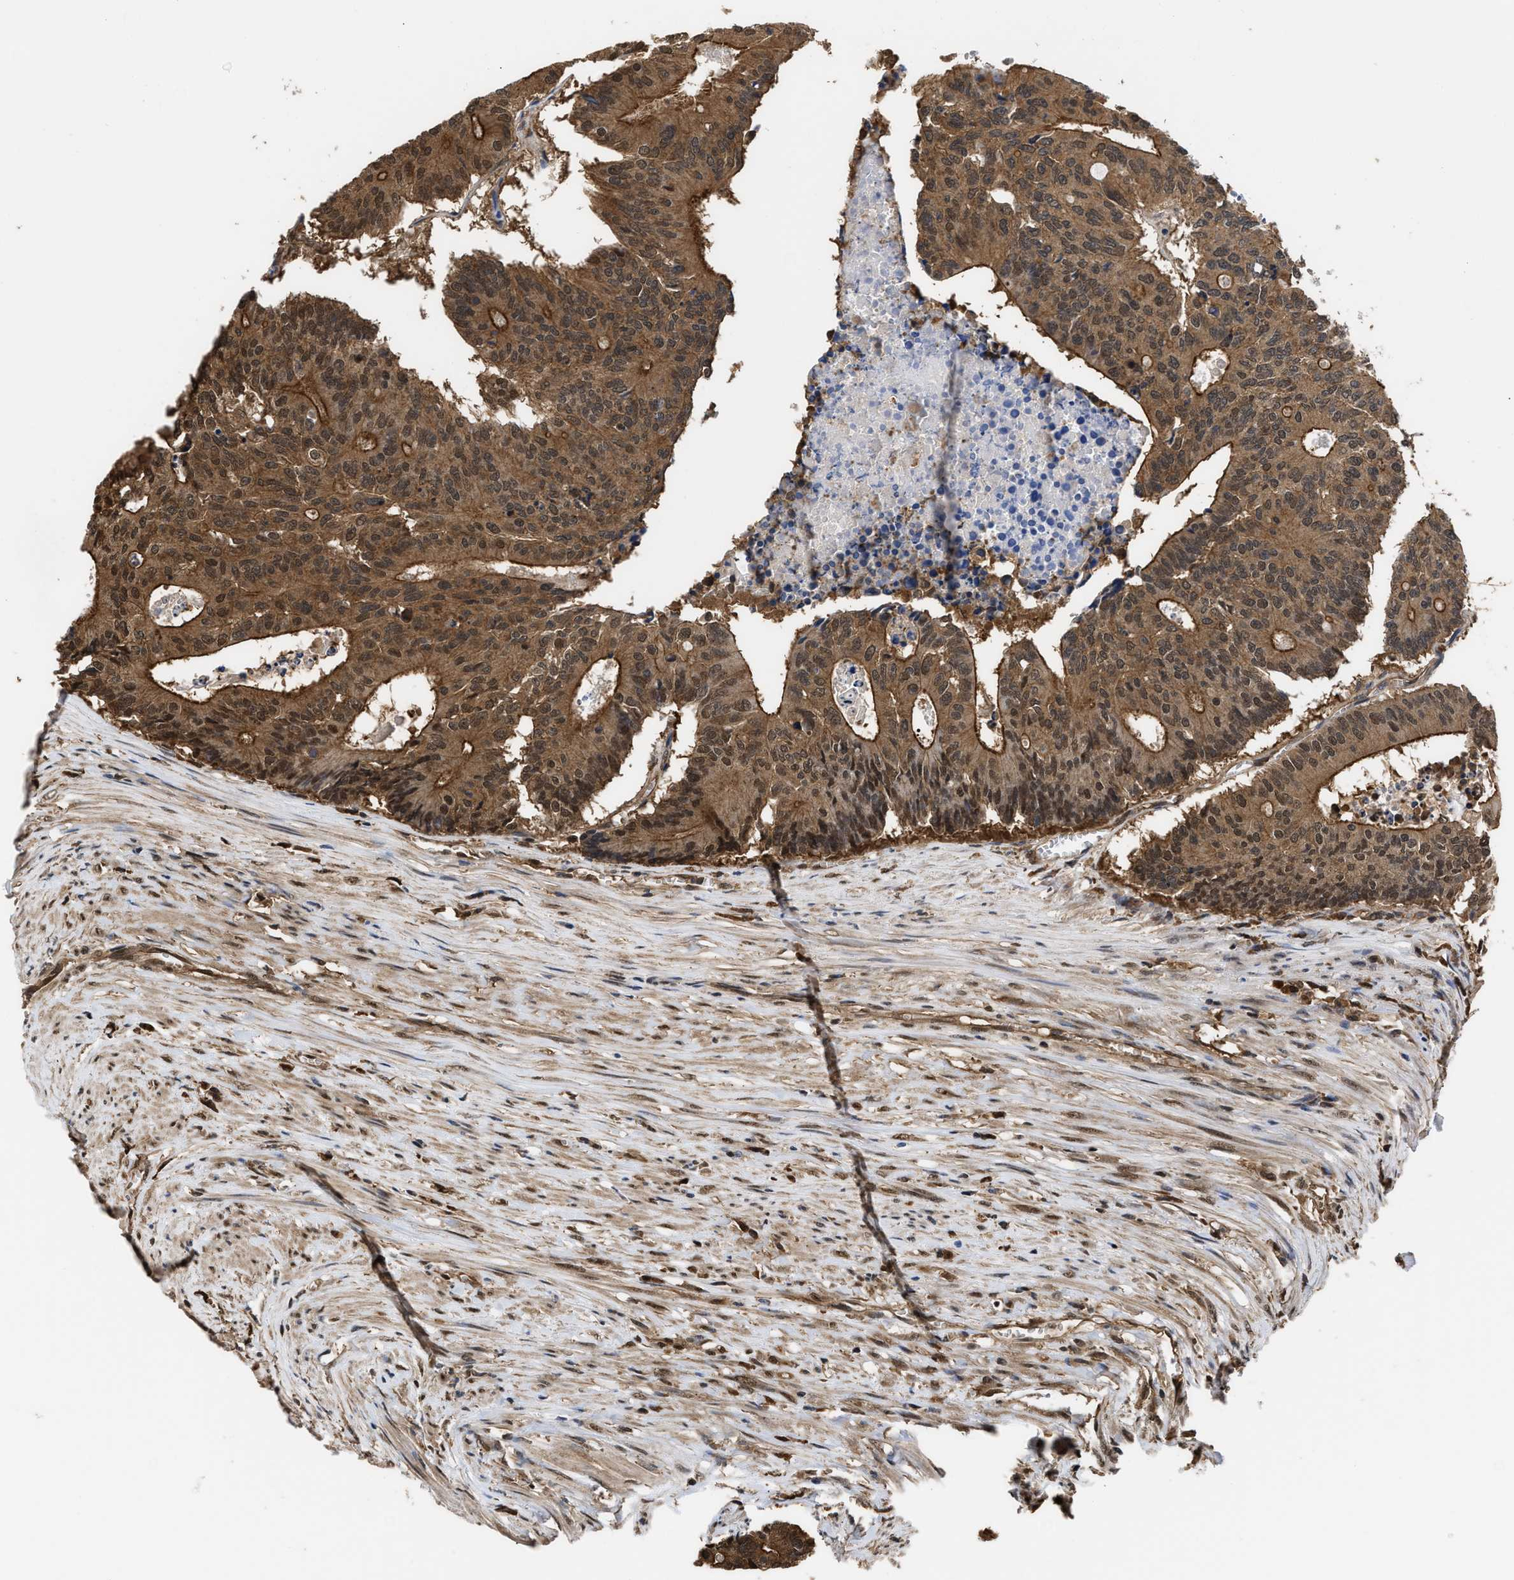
{"staining": {"intensity": "moderate", "quantity": ">75%", "location": "cytoplasmic/membranous,nuclear"}, "tissue": "colorectal cancer", "cell_type": "Tumor cells", "image_type": "cancer", "snomed": [{"axis": "morphology", "description": "Adenocarcinoma, NOS"}, {"axis": "topography", "description": "Colon"}], "caption": "Immunohistochemical staining of human colorectal cancer (adenocarcinoma) shows medium levels of moderate cytoplasmic/membranous and nuclear expression in approximately >75% of tumor cells.", "gene": "SCAI", "patient": {"sex": "male", "age": 87}}